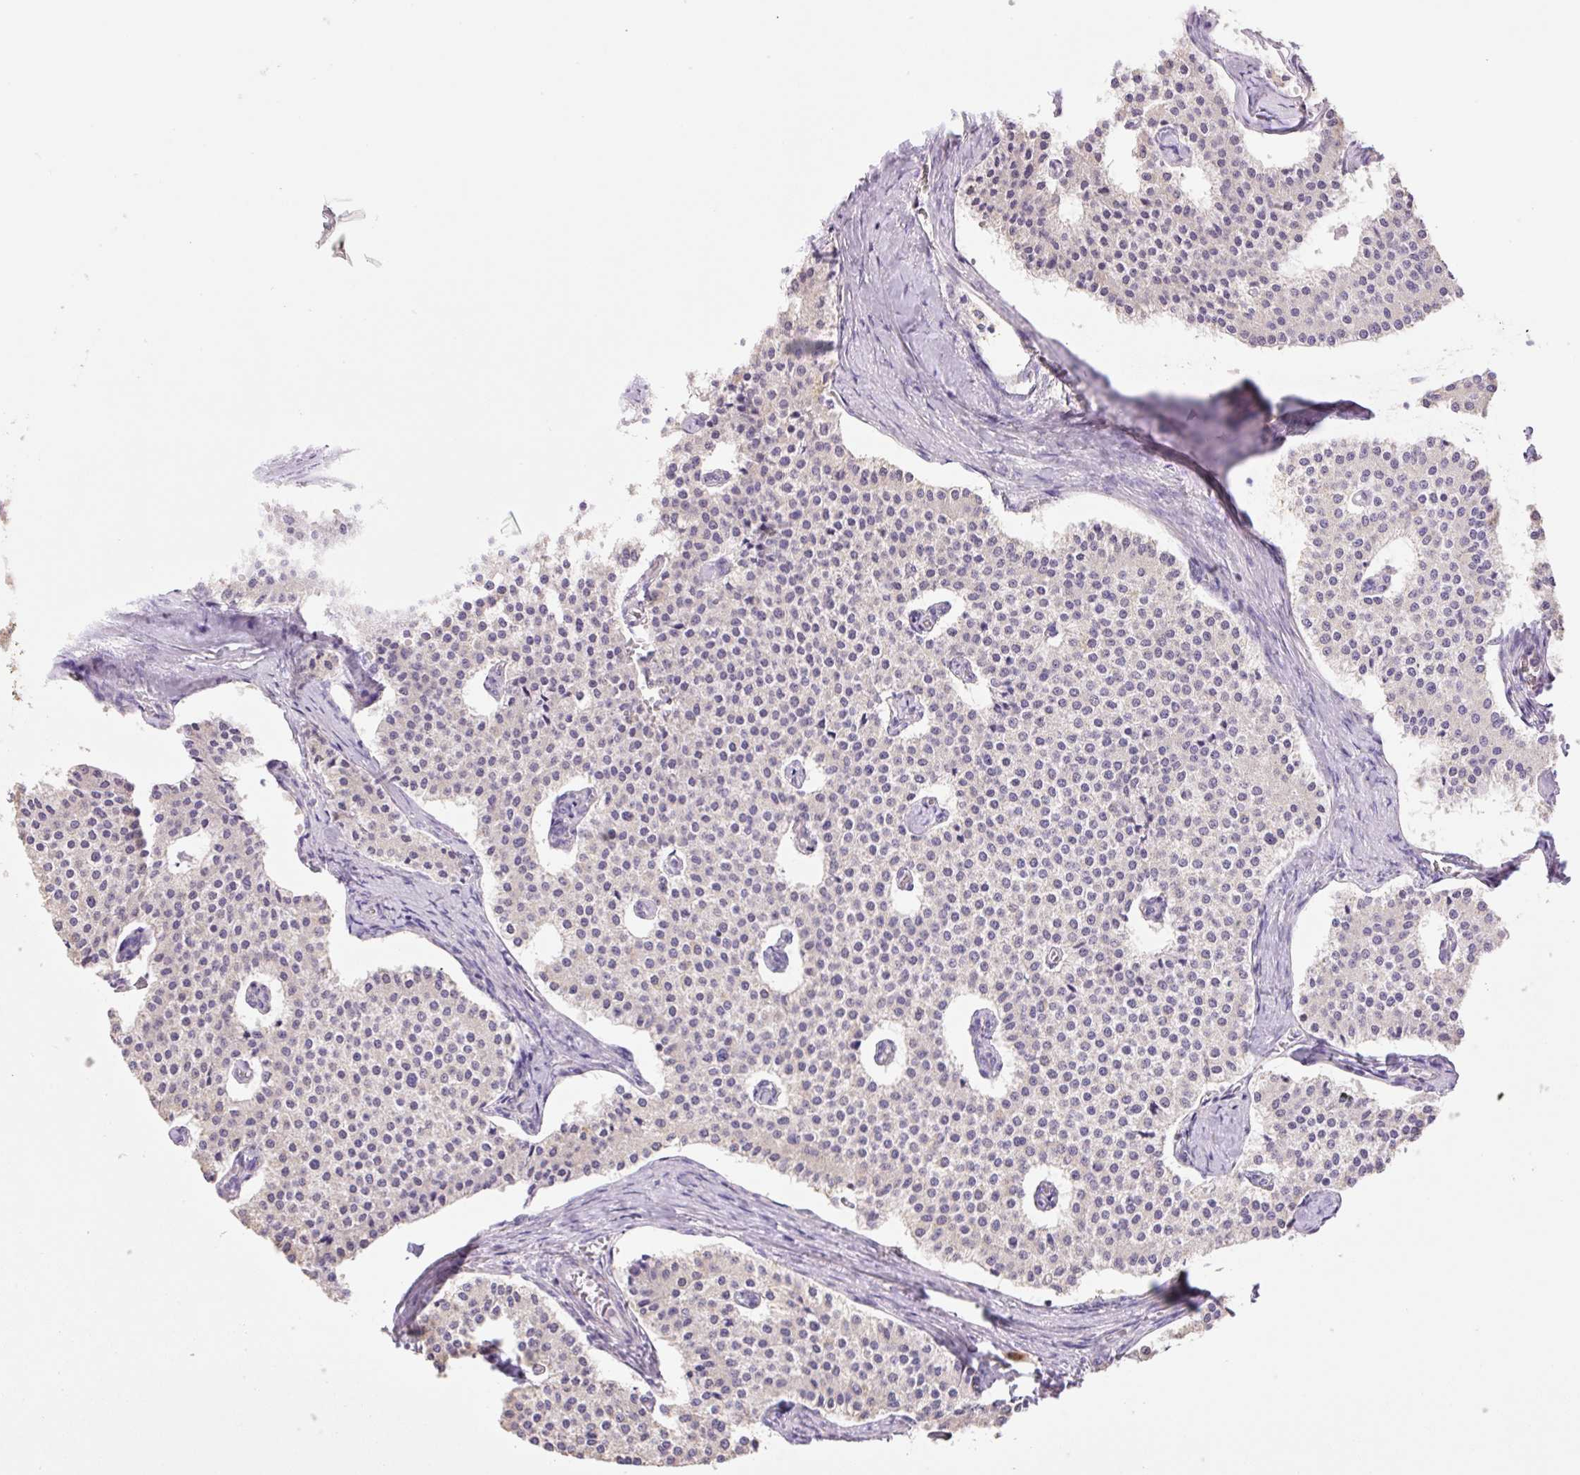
{"staining": {"intensity": "negative", "quantity": "none", "location": "none"}, "tissue": "carcinoid", "cell_type": "Tumor cells", "image_type": "cancer", "snomed": [{"axis": "morphology", "description": "Carcinoid, malignant, NOS"}, {"axis": "topography", "description": "Colon"}], "caption": "A high-resolution histopathology image shows immunohistochemistry (IHC) staining of malignant carcinoid, which shows no significant positivity in tumor cells.", "gene": "COPZ2", "patient": {"sex": "female", "age": 52}}